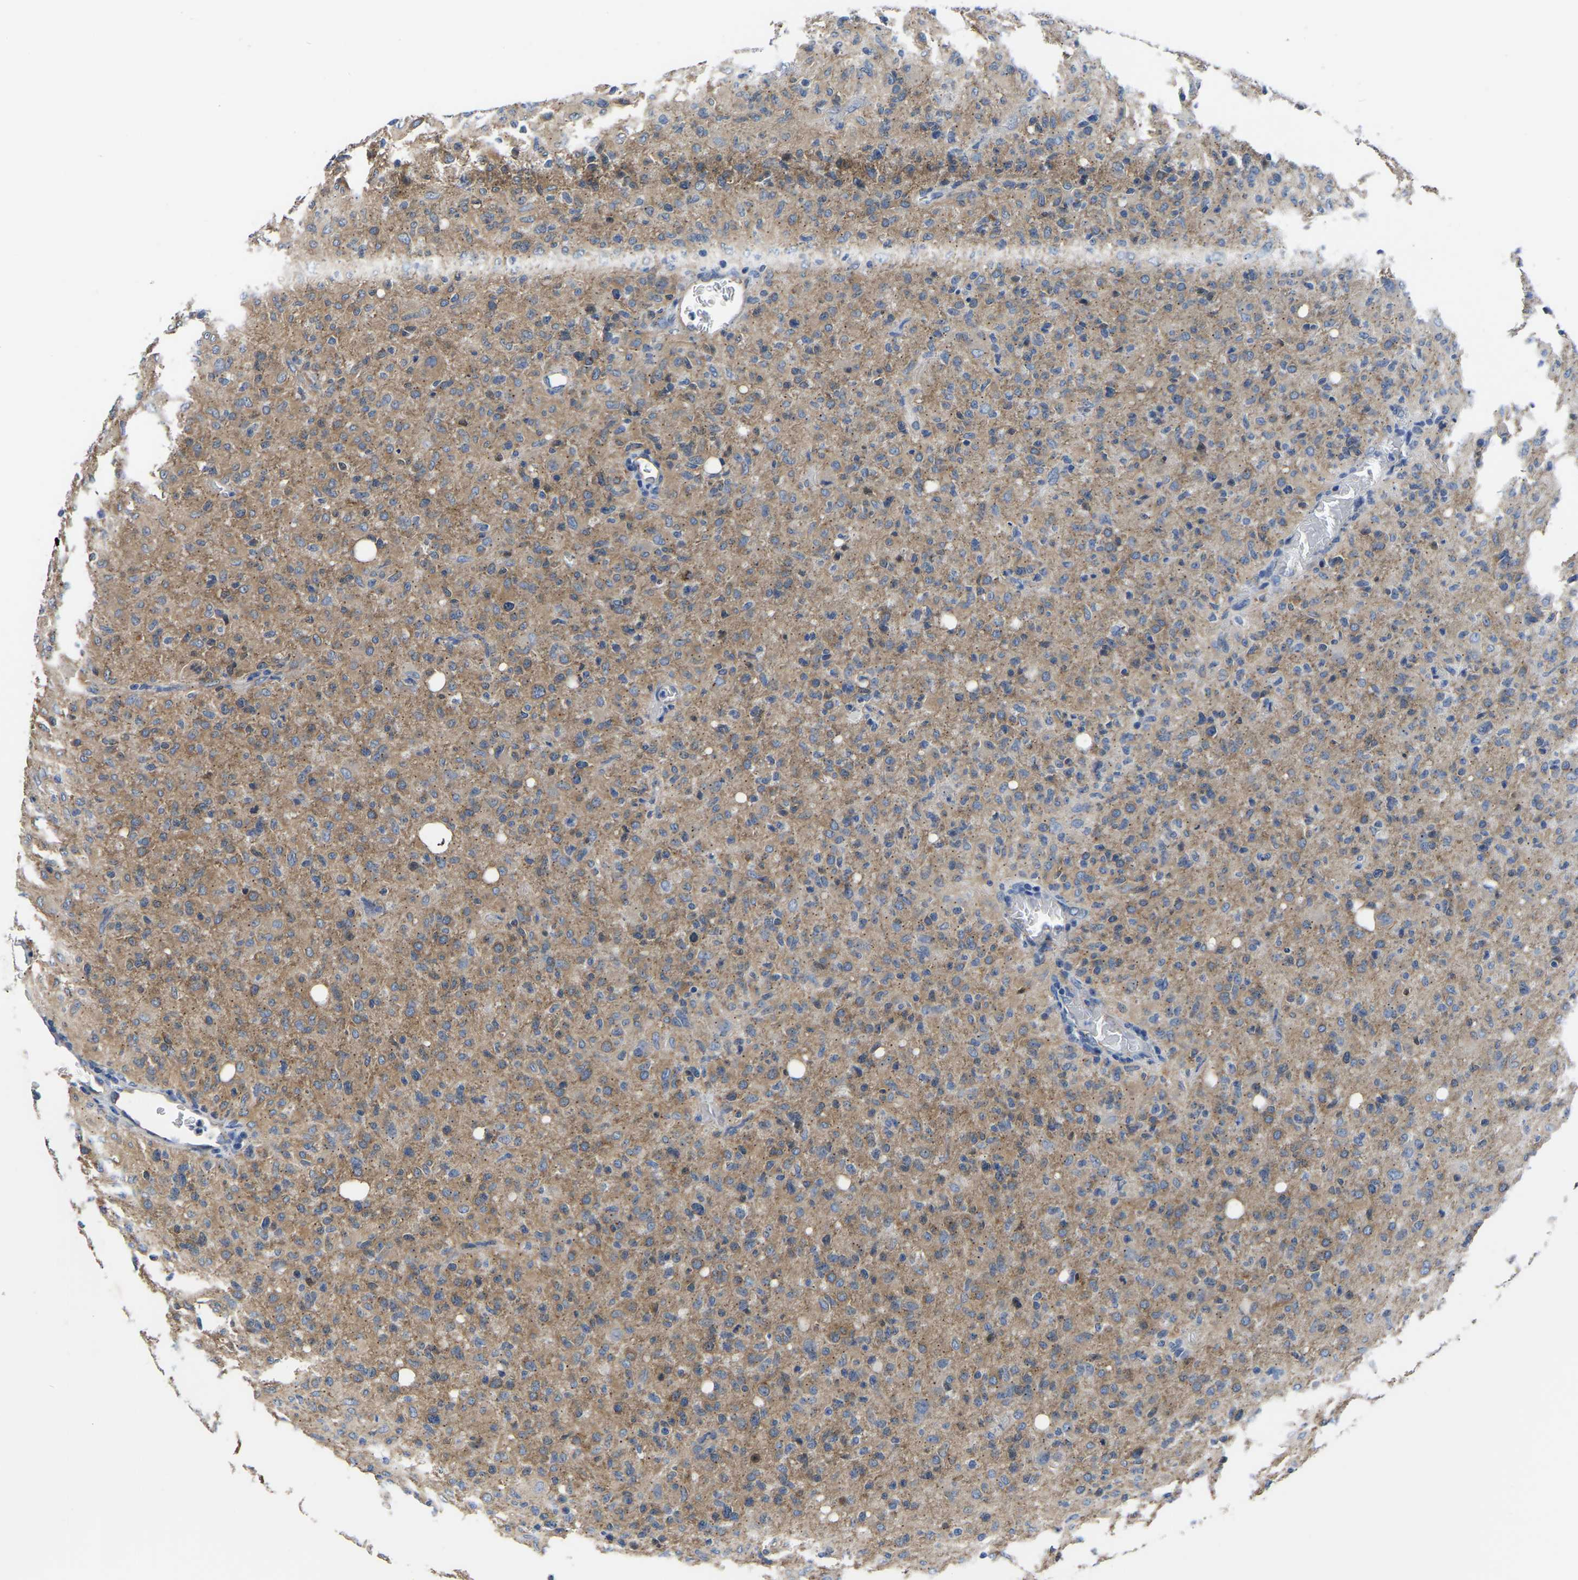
{"staining": {"intensity": "weak", "quantity": ">75%", "location": "cytoplasmic/membranous"}, "tissue": "glioma", "cell_type": "Tumor cells", "image_type": "cancer", "snomed": [{"axis": "morphology", "description": "Glioma, malignant, High grade"}, {"axis": "topography", "description": "Brain"}], "caption": "Immunohistochemistry histopathology image of neoplastic tissue: glioma stained using immunohistochemistry (IHC) shows low levels of weak protein expression localized specifically in the cytoplasmic/membranous of tumor cells, appearing as a cytoplasmic/membranous brown color.", "gene": "TFG", "patient": {"sex": "female", "age": 57}}